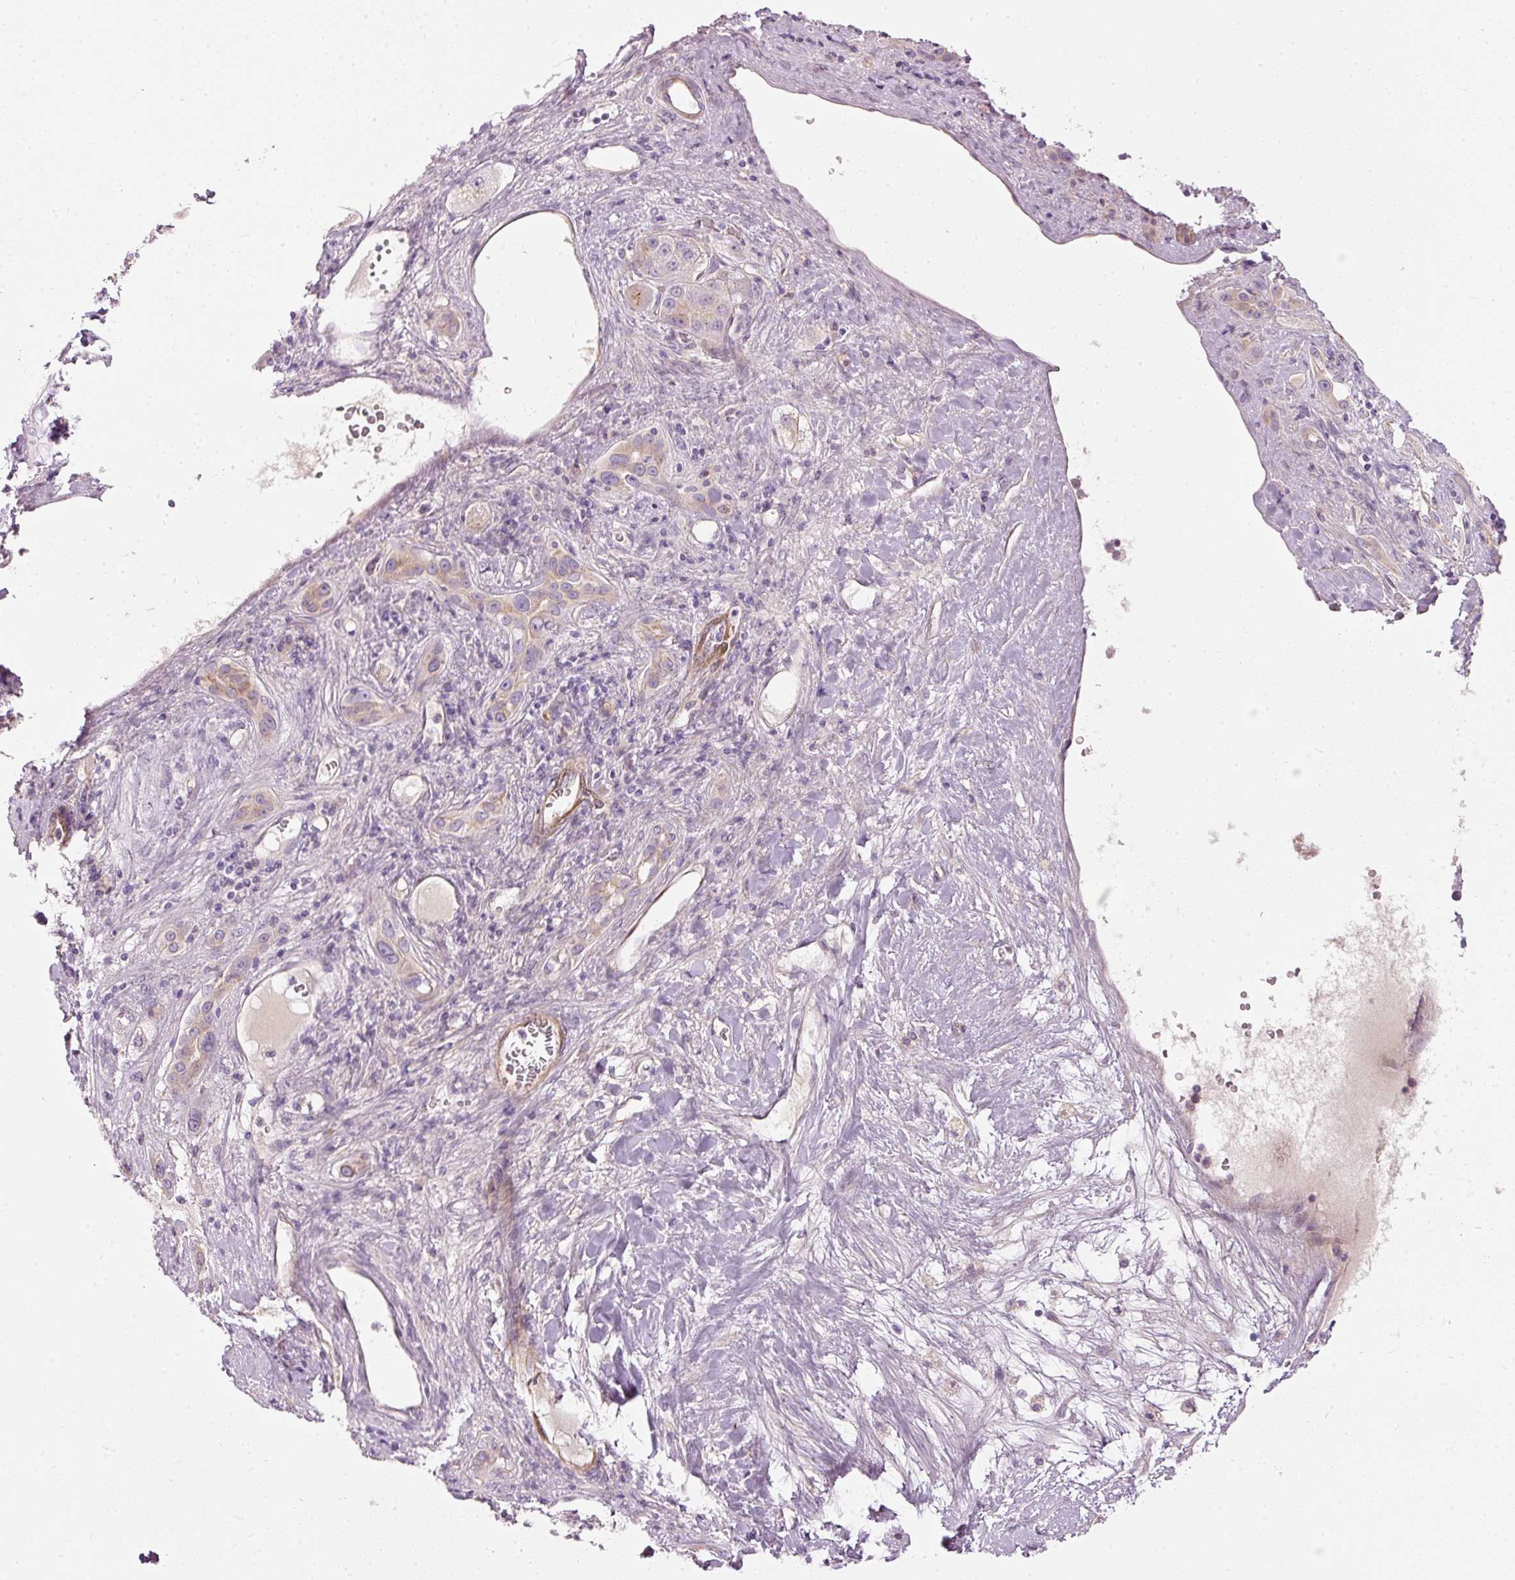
{"staining": {"intensity": "negative", "quantity": "none", "location": "none"}, "tissue": "liver cancer", "cell_type": "Tumor cells", "image_type": "cancer", "snomed": [{"axis": "morphology", "description": "Carcinoma, Hepatocellular, NOS"}, {"axis": "topography", "description": "Liver"}], "caption": "A high-resolution photomicrograph shows IHC staining of liver cancer (hepatocellular carcinoma), which exhibits no significant staining in tumor cells. (Stains: DAB (3,3'-diaminobenzidine) IHC with hematoxylin counter stain, Microscopy: brightfield microscopy at high magnification).", "gene": "OSR2", "patient": {"sex": "female", "age": 73}}